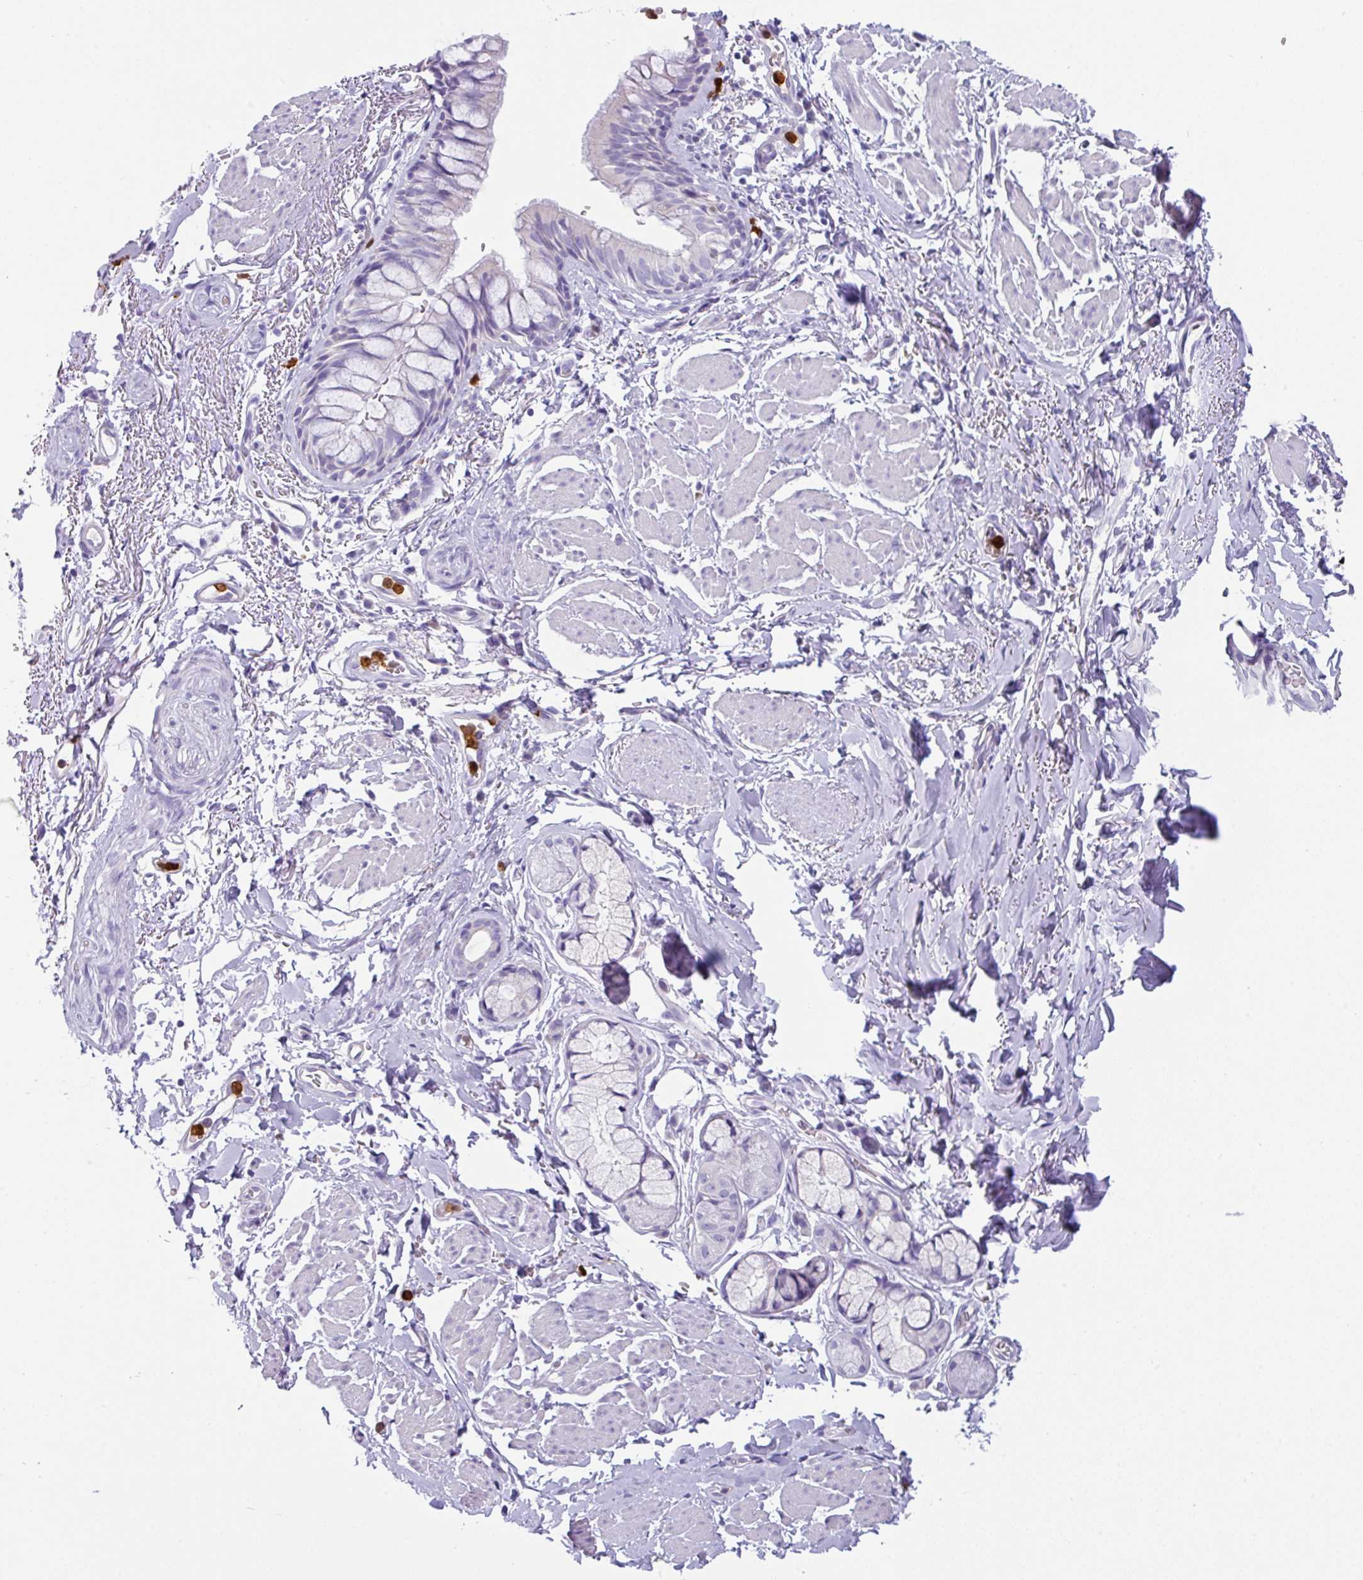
{"staining": {"intensity": "negative", "quantity": "none", "location": "none"}, "tissue": "bronchus", "cell_type": "Respiratory epithelial cells", "image_type": "normal", "snomed": [{"axis": "morphology", "description": "Normal tissue, NOS"}, {"axis": "topography", "description": "Bronchus"}], "caption": "This micrograph is of benign bronchus stained with IHC to label a protein in brown with the nuclei are counter-stained blue. There is no positivity in respiratory epithelial cells. (Brightfield microscopy of DAB (3,3'-diaminobenzidine) immunohistochemistry at high magnification).", "gene": "SH2D3C", "patient": {"sex": "male", "age": 67}}